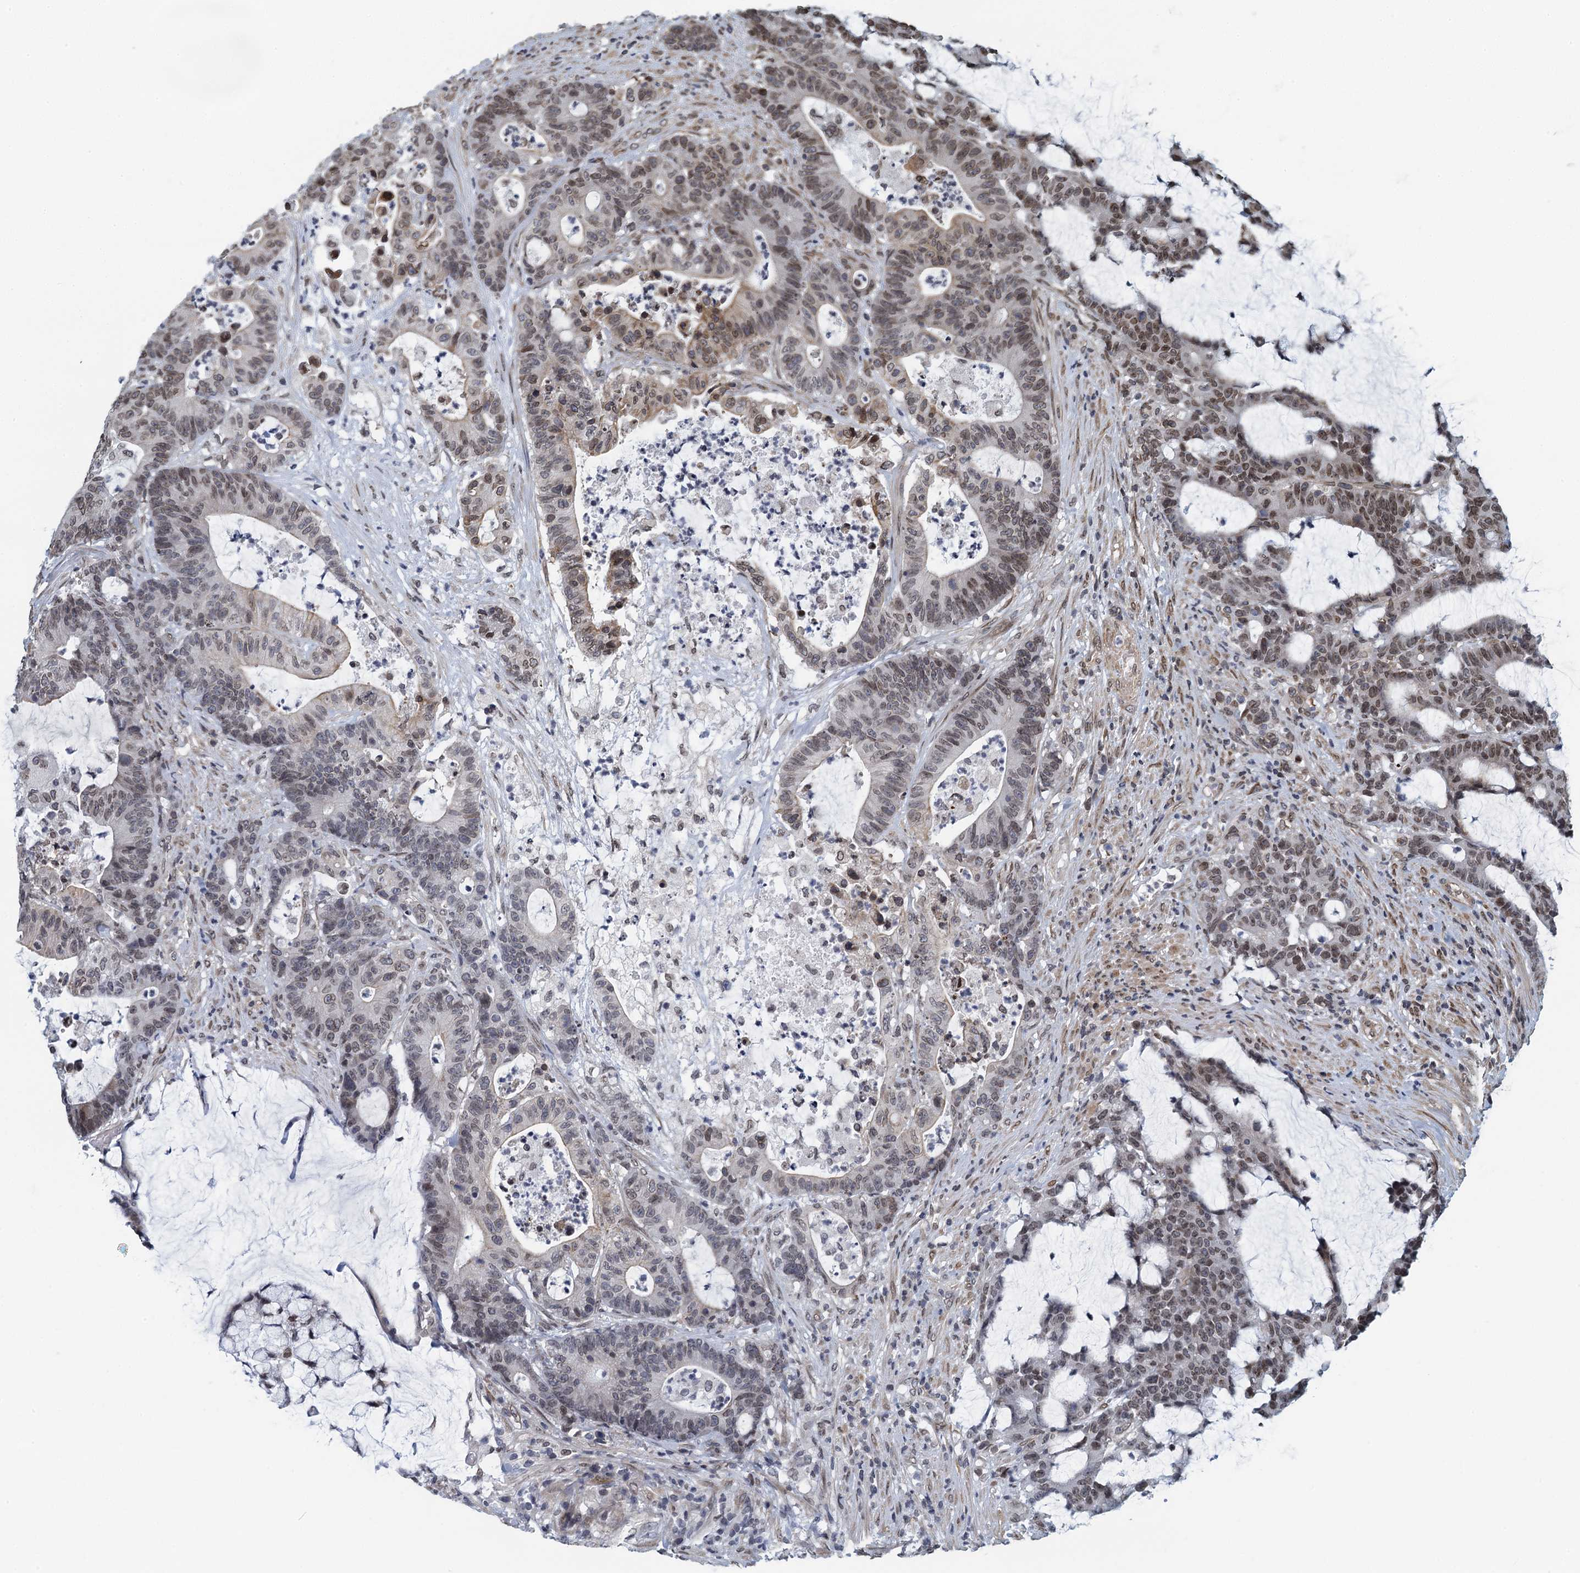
{"staining": {"intensity": "weak", "quantity": "25%-75%", "location": "nuclear"}, "tissue": "colorectal cancer", "cell_type": "Tumor cells", "image_type": "cancer", "snomed": [{"axis": "morphology", "description": "Adenocarcinoma, NOS"}, {"axis": "topography", "description": "Colon"}], "caption": "Adenocarcinoma (colorectal) tissue exhibits weak nuclear staining in approximately 25%-75% of tumor cells, visualized by immunohistochemistry. The staining is performed using DAB (3,3'-diaminobenzidine) brown chromogen to label protein expression. The nuclei are counter-stained blue using hematoxylin.", "gene": "CCDC34", "patient": {"sex": "female", "age": 84}}